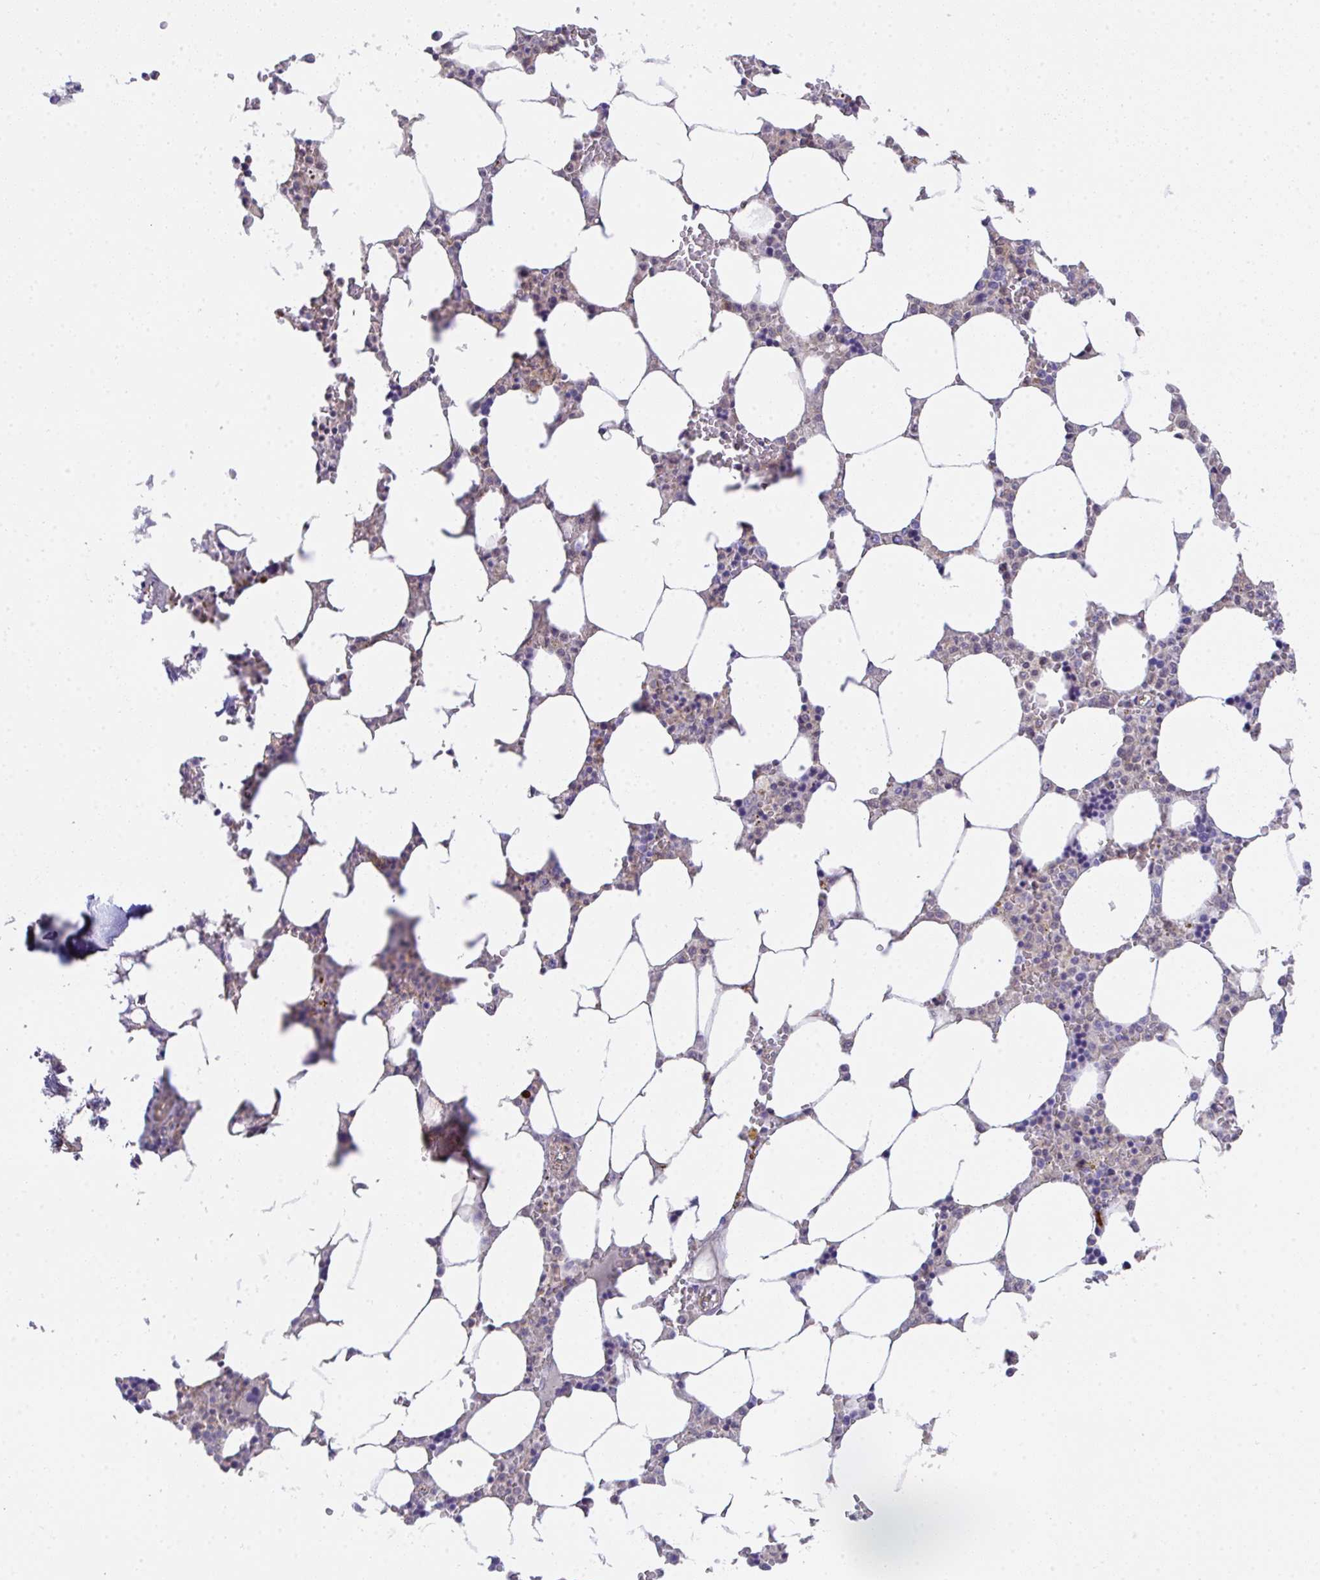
{"staining": {"intensity": "moderate", "quantity": "25%-75%", "location": "cytoplasmic/membranous"}, "tissue": "bone marrow", "cell_type": "Hematopoietic cells", "image_type": "normal", "snomed": [{"axis": "morphology", "description": "Normal tissue, NOS"}, {"axis": "topography", "description": "Bone marrow"}], "caption": "Immunohistochemistry histopathology image of normal bone marrow: bone marrow stained using IHC demonstrates medium levels of moderate protein expression localized specifically in the cytoplasmic/membranous of hematopoietic cells, appearing as a cytoplasmic/membranous brown color.", "gene": "TNFAIP8", "patient": {"sex": "male", "age": 64}}